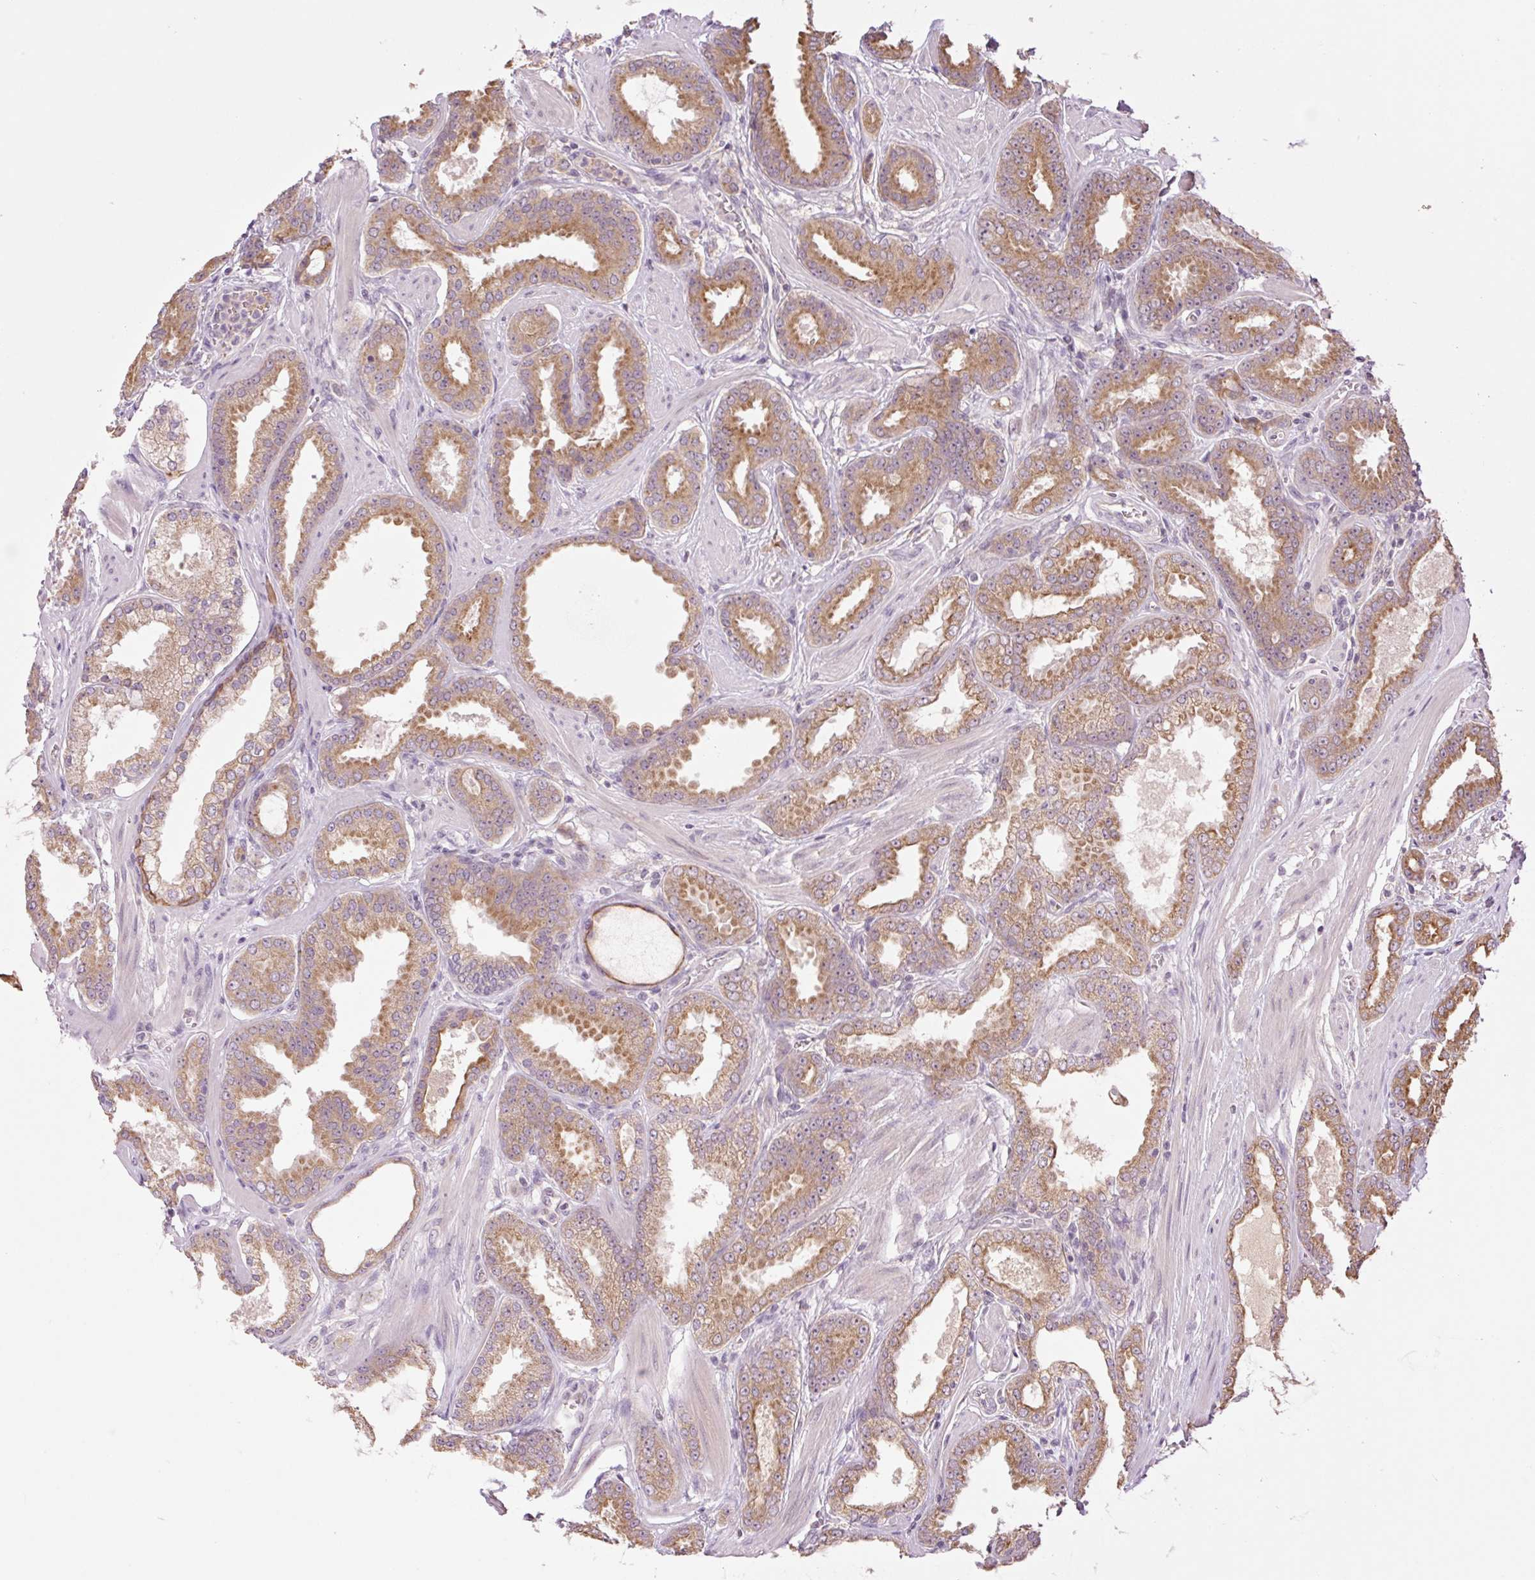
{"staining": {"intensity": "moderate", "quantity": ">75%", "location": "cytoplasmic/membranous"}, "tissue": "prostate cancer", "cell_type": "Tumor cells", "image_type": "cancer", "snomed": [{"axis": "morphology", "description": "Adenocarcinoma, Low grade"}, {"axis": "topography", "description": "Prostate"}], "caption": "Protein staining of prostate cancer (adenocarcinoma (low-grade)) tissue reveals moderate cytoplasmic/membranous staining in about >75% of tumor cells.", "gene": "YJU2B", "patient": {"sex": "male", "age": 42}}